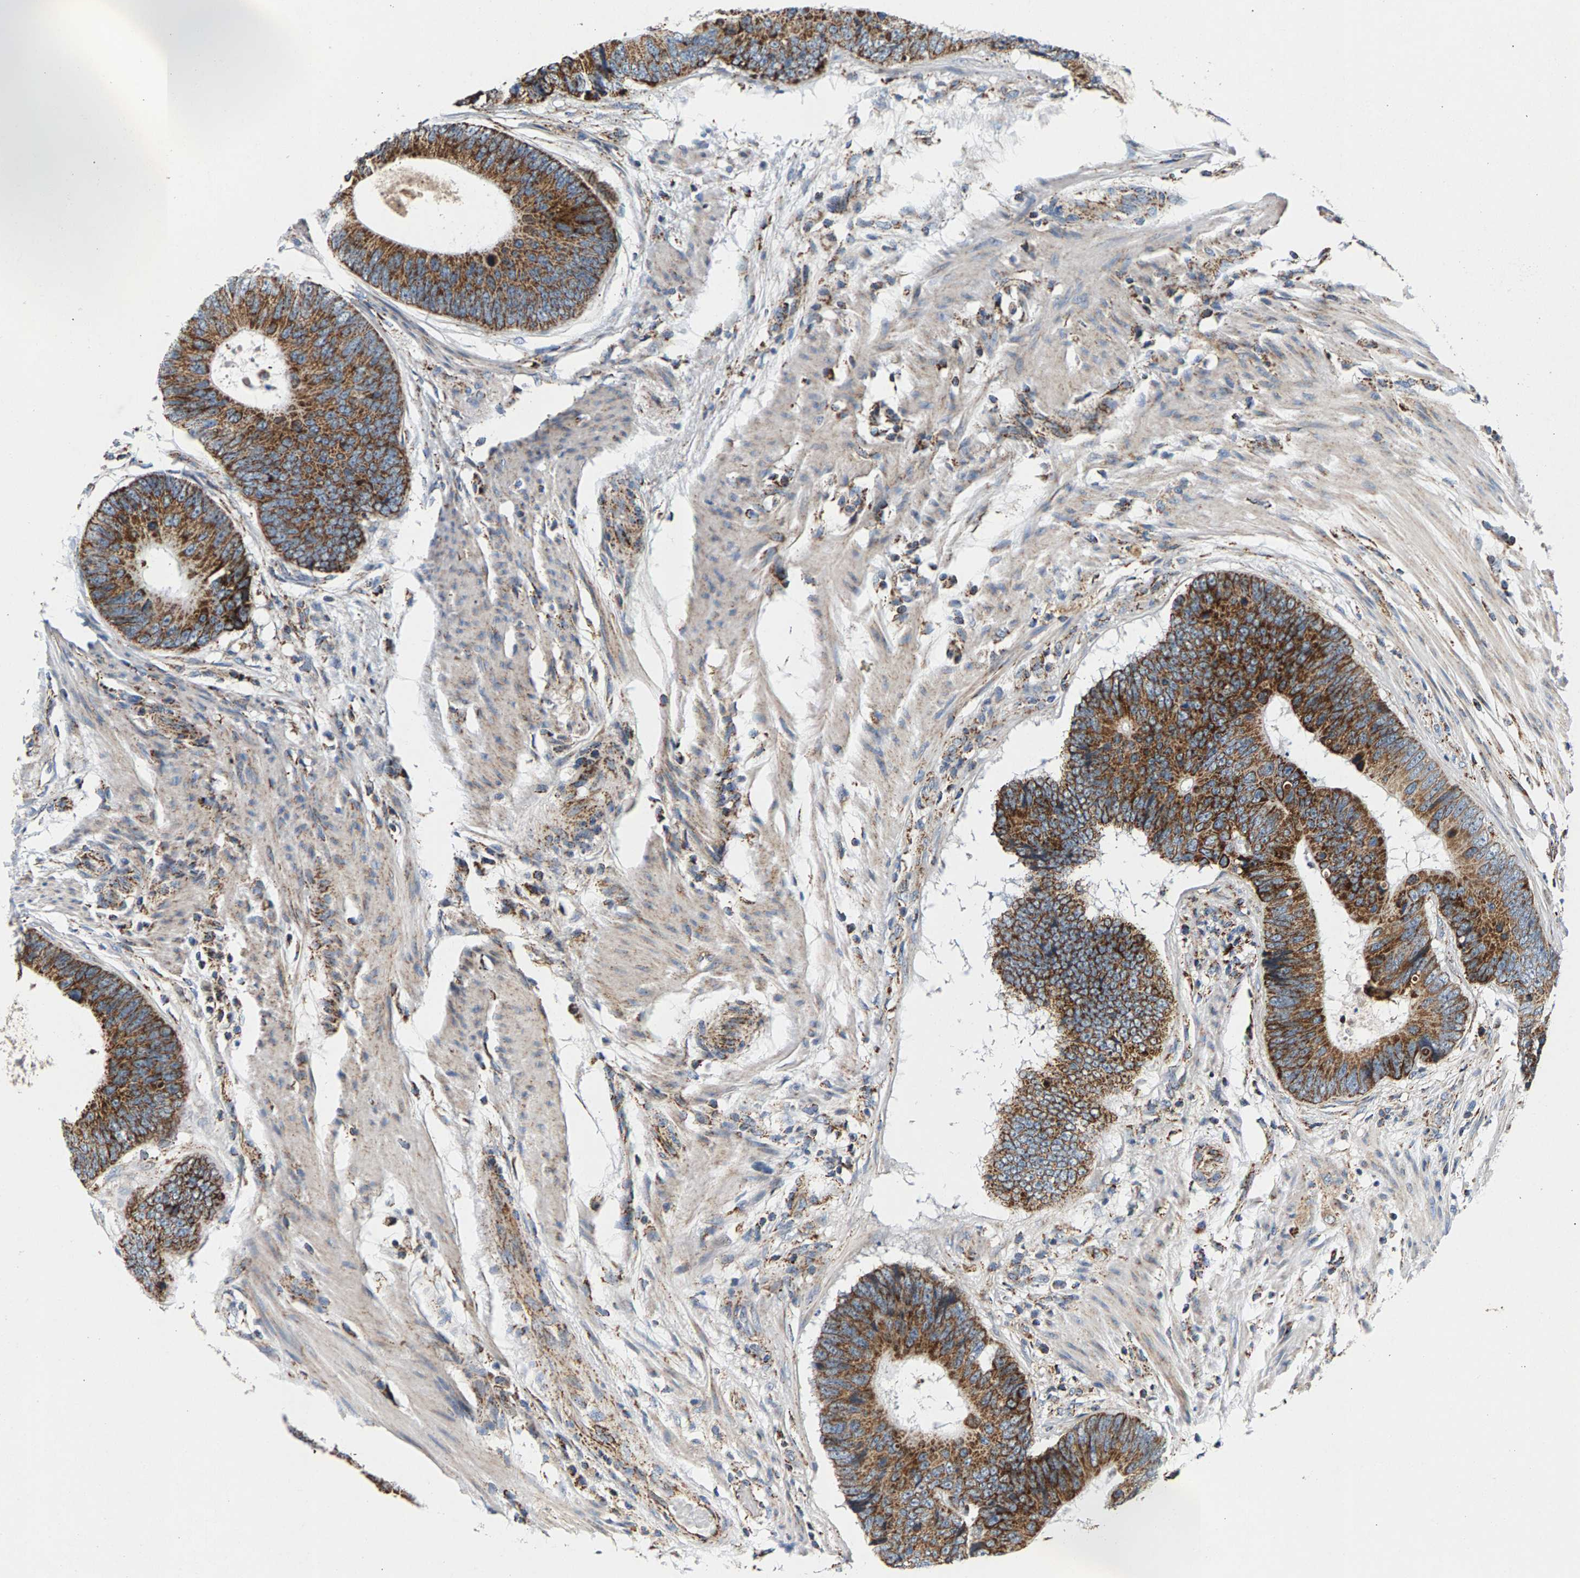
{"staining": {"intensity": "strong", "quantity": ">75%", "location": "cytoplasmic/membranous"}, "tissue": "colorectal cancer", "cell_type": "Tumor cells", "image_type": "cancer", "snomed": [{"axis": "morphology", "description": "Adenocarcinoma, NOS"}, {"axis": "topography", "description": "Colon"}], "caption": "Immunohistochemistry (DAB (3,3'-diaminobenzidine)) staining of colorectal cancer (adenocarcinoma) shows strong cytoplasmic/membranous protein expression in about >75% of tumor cells.", "gene": "PDE1A", "patient": {"sex": "male", "age": 56}}